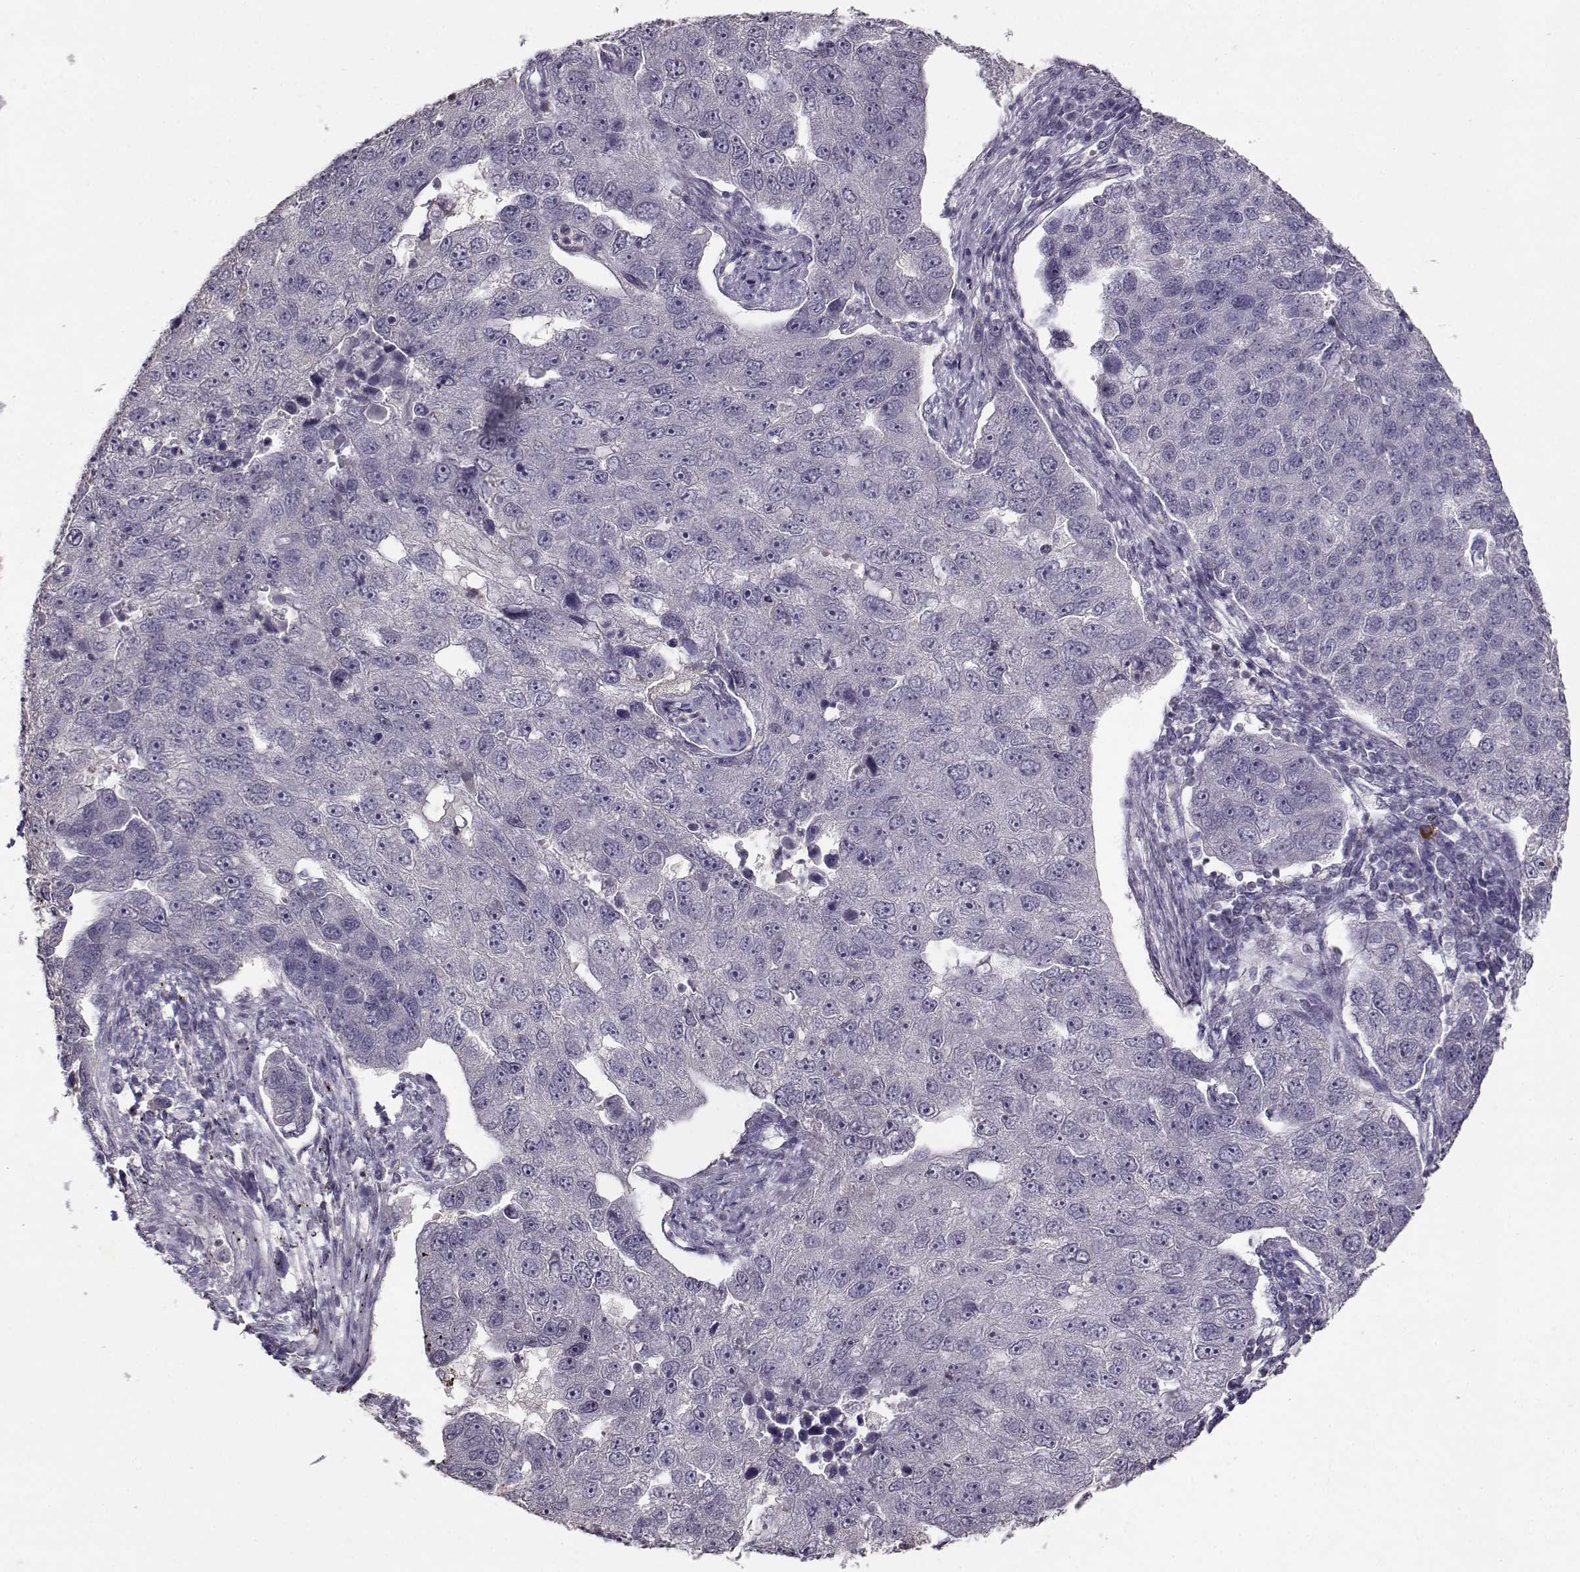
{"staining": {"intensity": "negative", "quantity": "none", "location": "none"}, "tissue": "pancreatic cancer", "cell_type": "Tumor cells", "image_type": "cancer", "snomed": [{"axis": "morphology", "description": "Adenocarcinoma, NOS"}, {"axis": "topography", "description": "Pancreas"}], "caption": "A photomicrograph of adenocarcinoma (pancreatic) stained for a protein displays no brown staining in tumor cells.", "gene": "UROC1", "patient": {"sex": "female", "age": 61}}